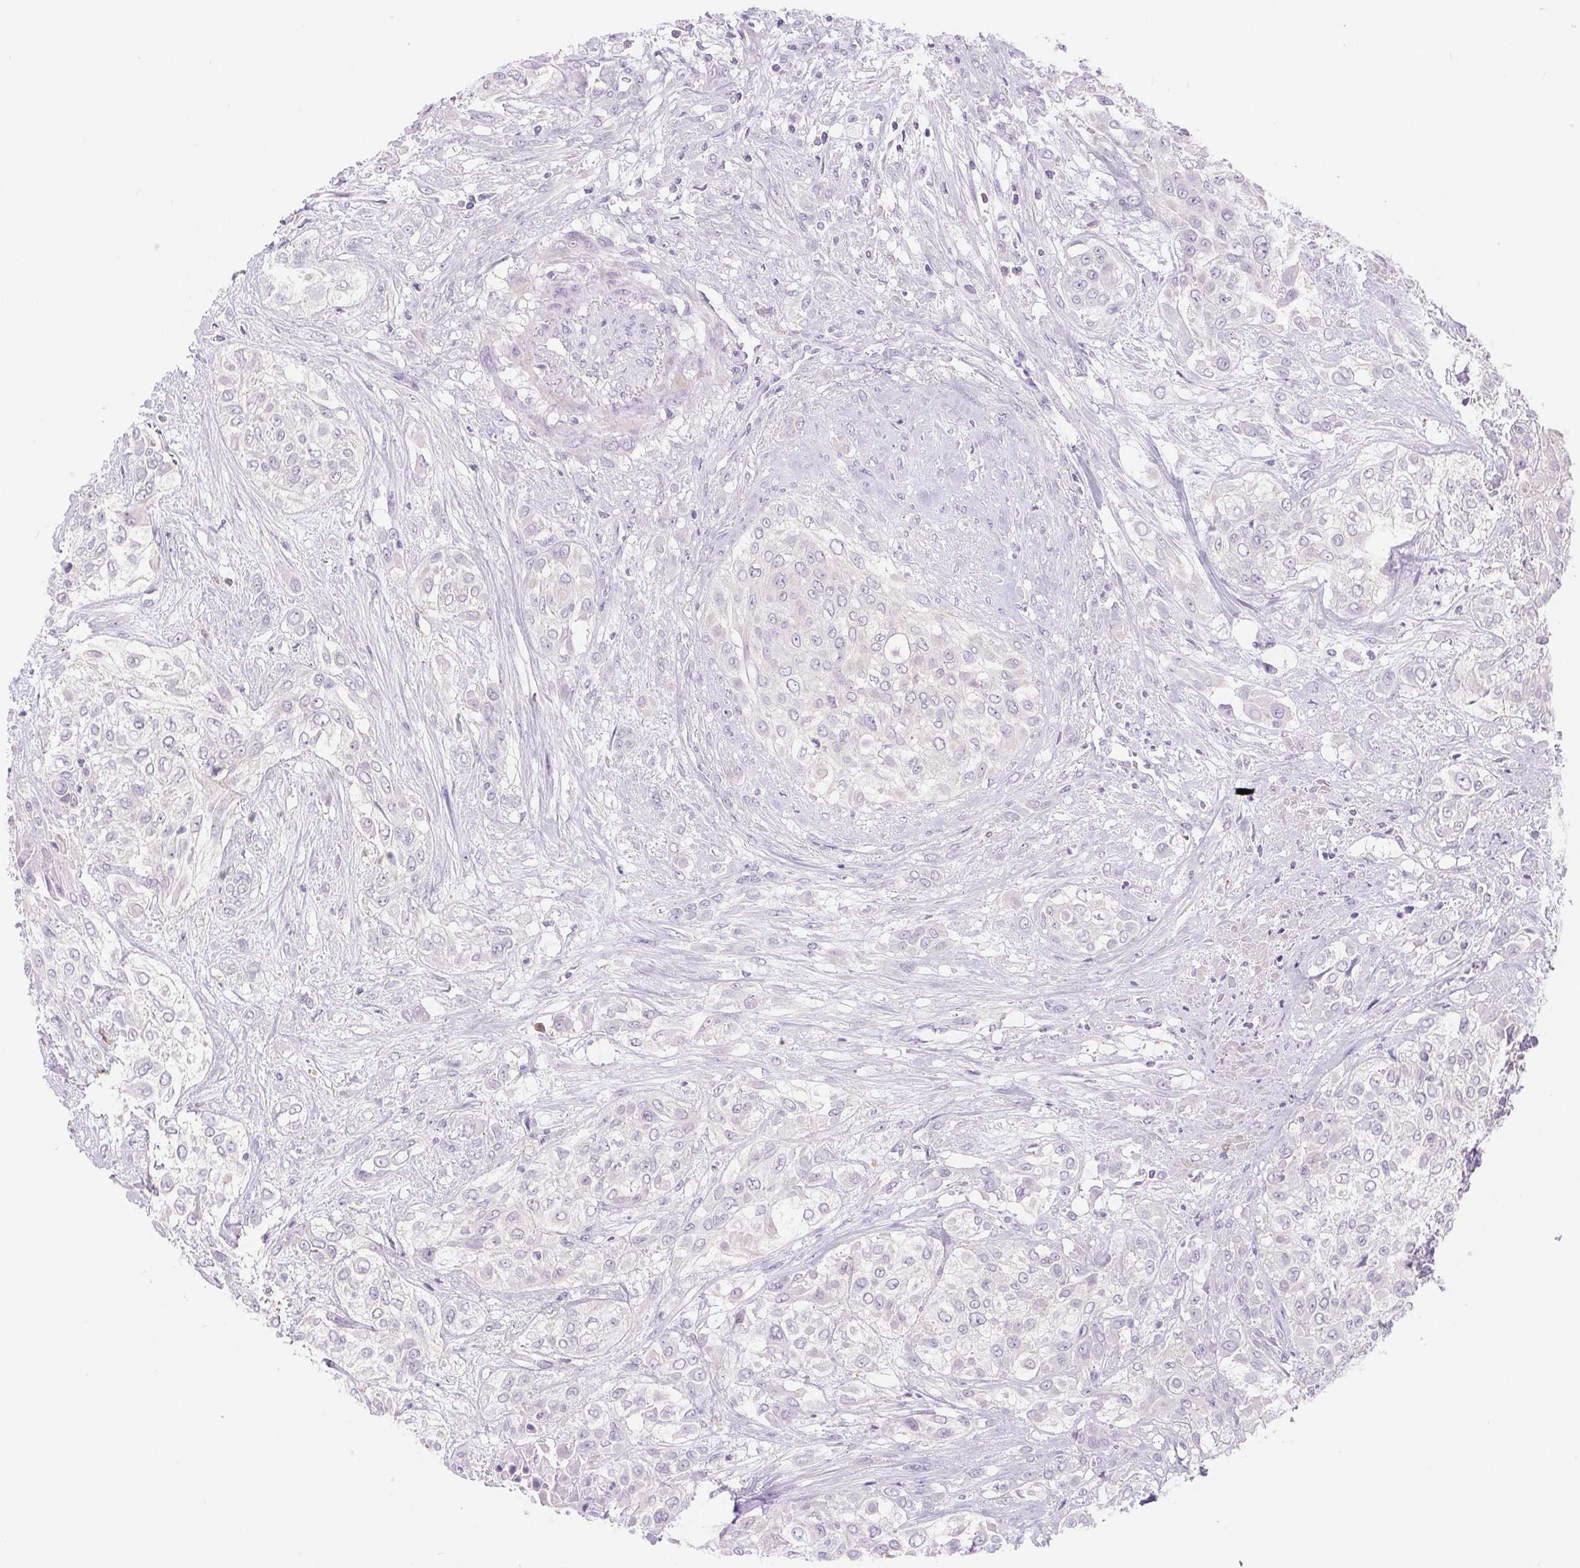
{"staining": {"intensity": "negative", "quantity": "none", "location": "none"}, "tissue": "urothelial cancer", "cell_type": "Tumor cells", "image_type": "cancer", "snomed": [{"axis": "morphology", "description": "Urothelial carcinoma, High grade"}, {"axis": "topography", "description": "Urinary bladder"}], "caption": "Immunohistochemistry (IHC) of urothelial carcinoma (high-grade) shows no staining in tumor cells.", "gene": "DYNC2LI1", "patient": {"sex": "male", "age": 57}}